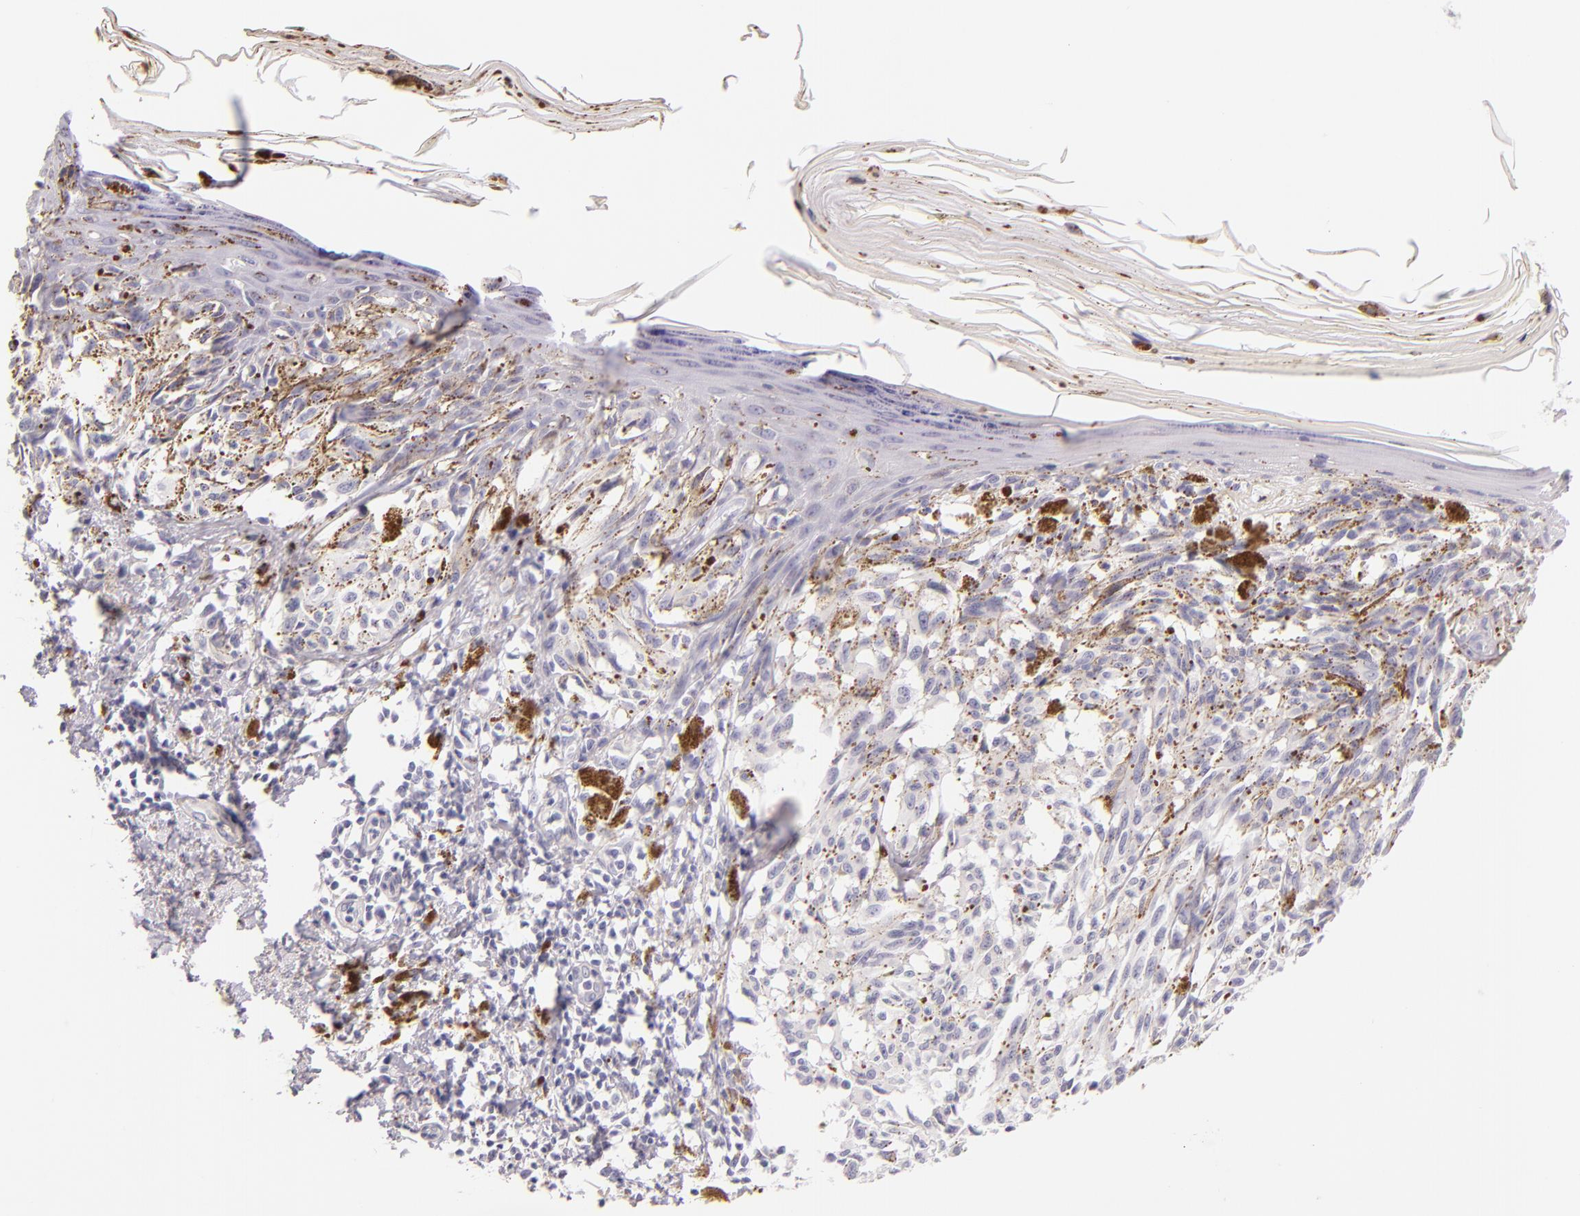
{"staining": {"intensity": "negative", "quantity": "none", "location": "none"}, "tissue": "melanoma", "cell_type": "Tumor cells", "image_type": "cancer", "snomed": [{"axis": "morphology", "description": "Malignant melanoma, NOS"}, {"axis": "topography", "description": "Skin"}], "caption": "This is an IHC image of malignant melanoma. There is no positivity in tumor cells.", "gene": "INA", "patient": {"sex": "female", "age": 72}}